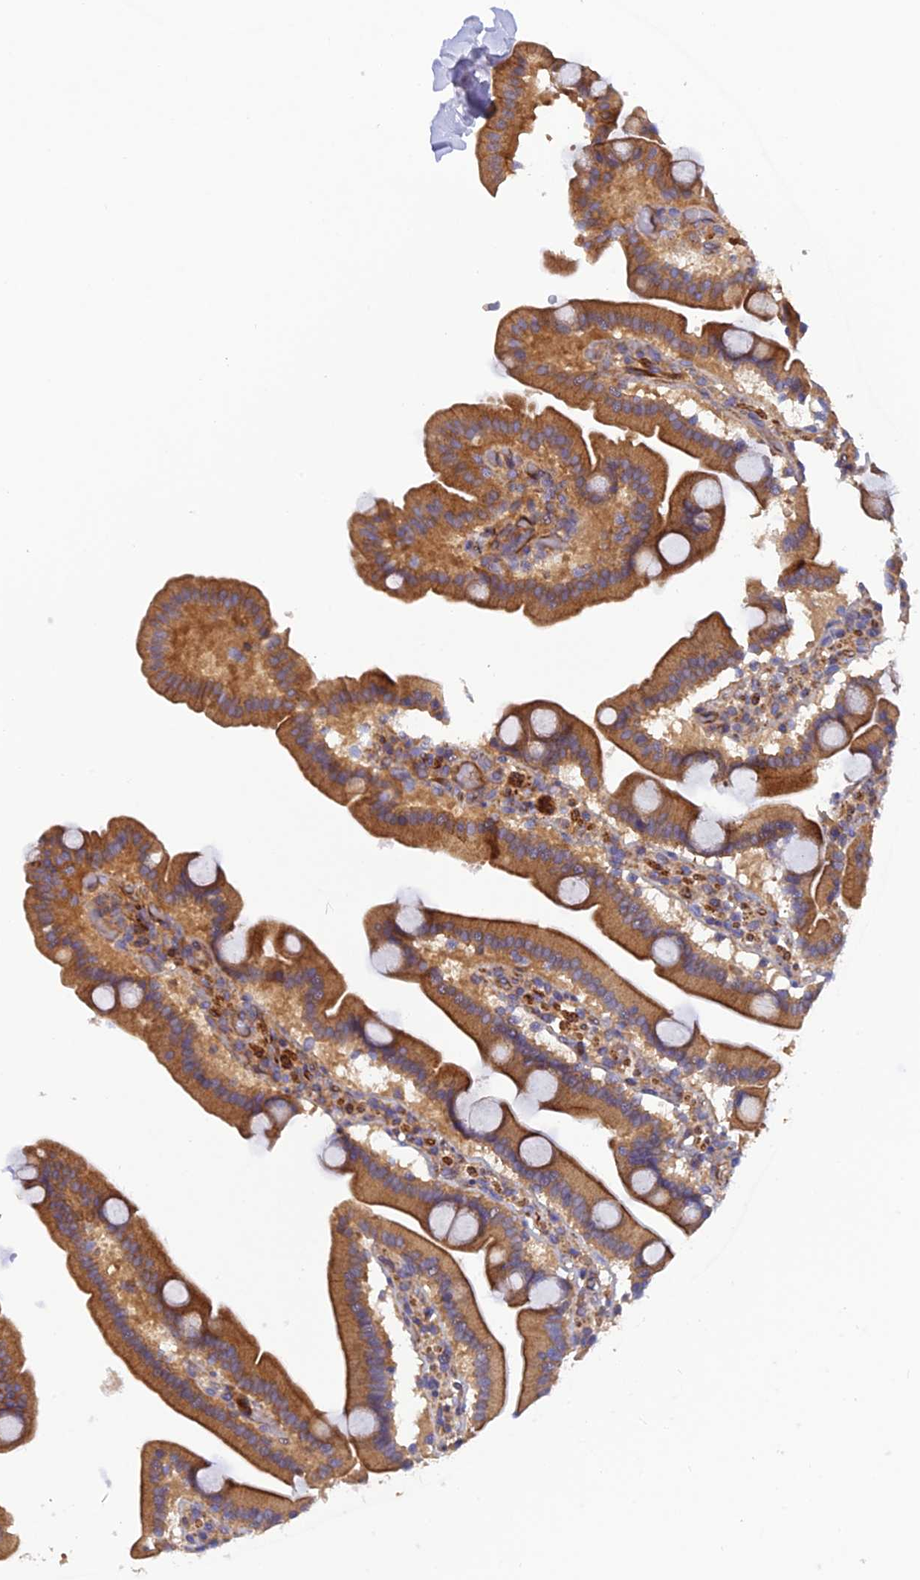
{"staining": {"intensity": "strong", "quantity": ">75%", "location": "cytoplasmic/membranous"}, "tissue": "duodenum", "cell_type": "Glandular cells", "image_type": "normal", "snomed": [{"axis": "morphology", "description": "Normal tissue, NOS"}, {"axis": "topography", "description": "Duodenum"}], "caption": "IHC of normal duodenum shows high levels of strong cytoplasmic/membranous expression in approximately >75% of glandular cells.", "gene": "ADAMTS15", "patient": {"sex": "male", "age": 55}}